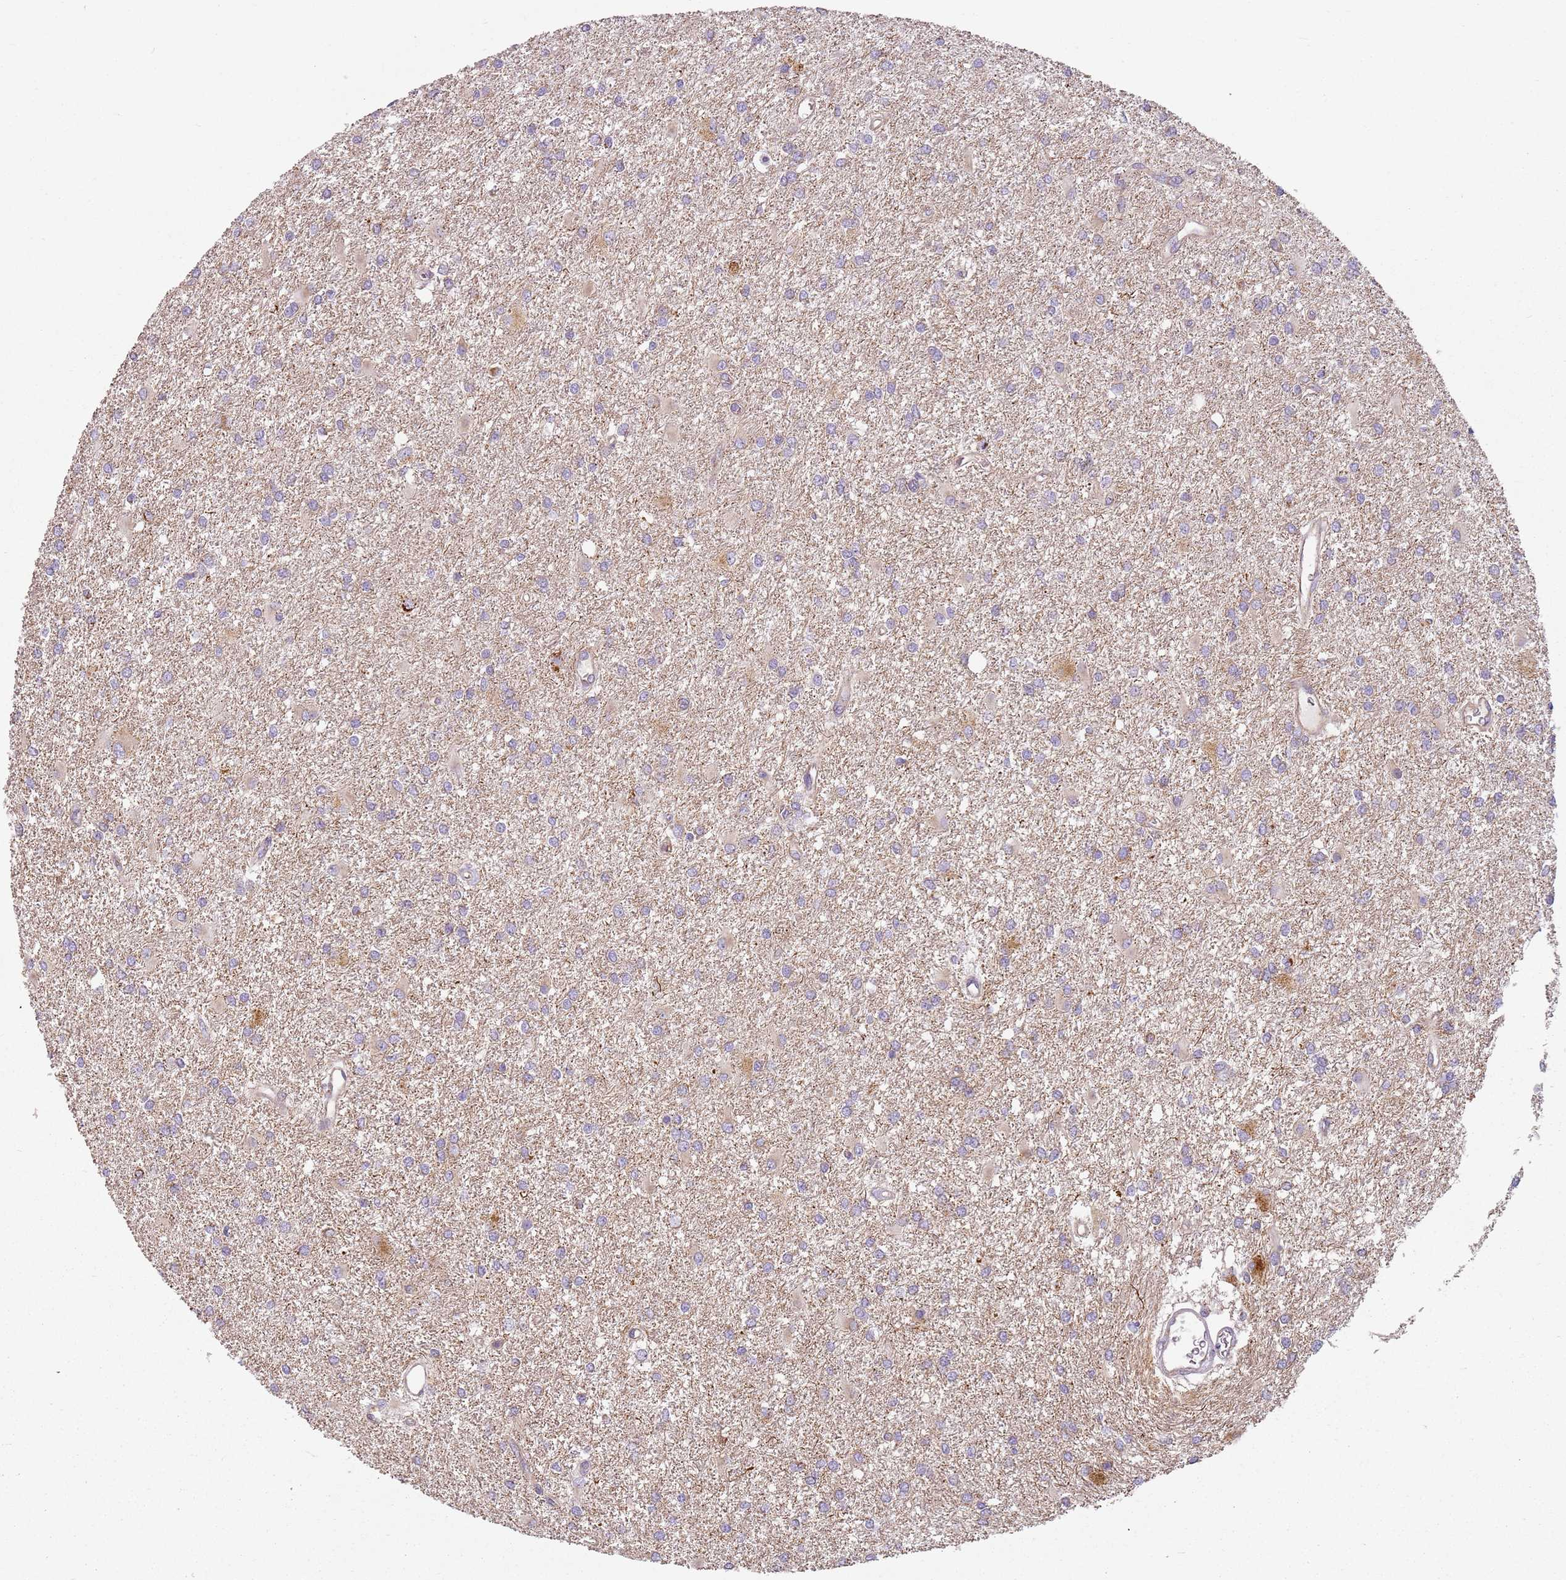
{"staining": {"intensity": "negative", "quantity": "none", "location": "none"}, "tissue": "glioma", "cell_type": "Tumor cells", "image_type": "cancer", "snomed": [{"axis": "morphology", "description": "Glioma, malignant, High grade"}, {"axis": "topography", "description": "Brain"}], "caption": "This is an immunohistochemistry (IHC) photomicrograph of human glioma. There is no expression in tumor cells.", "gene": "TMEM200C", "patient": {"sex": "female", "age": 50}}